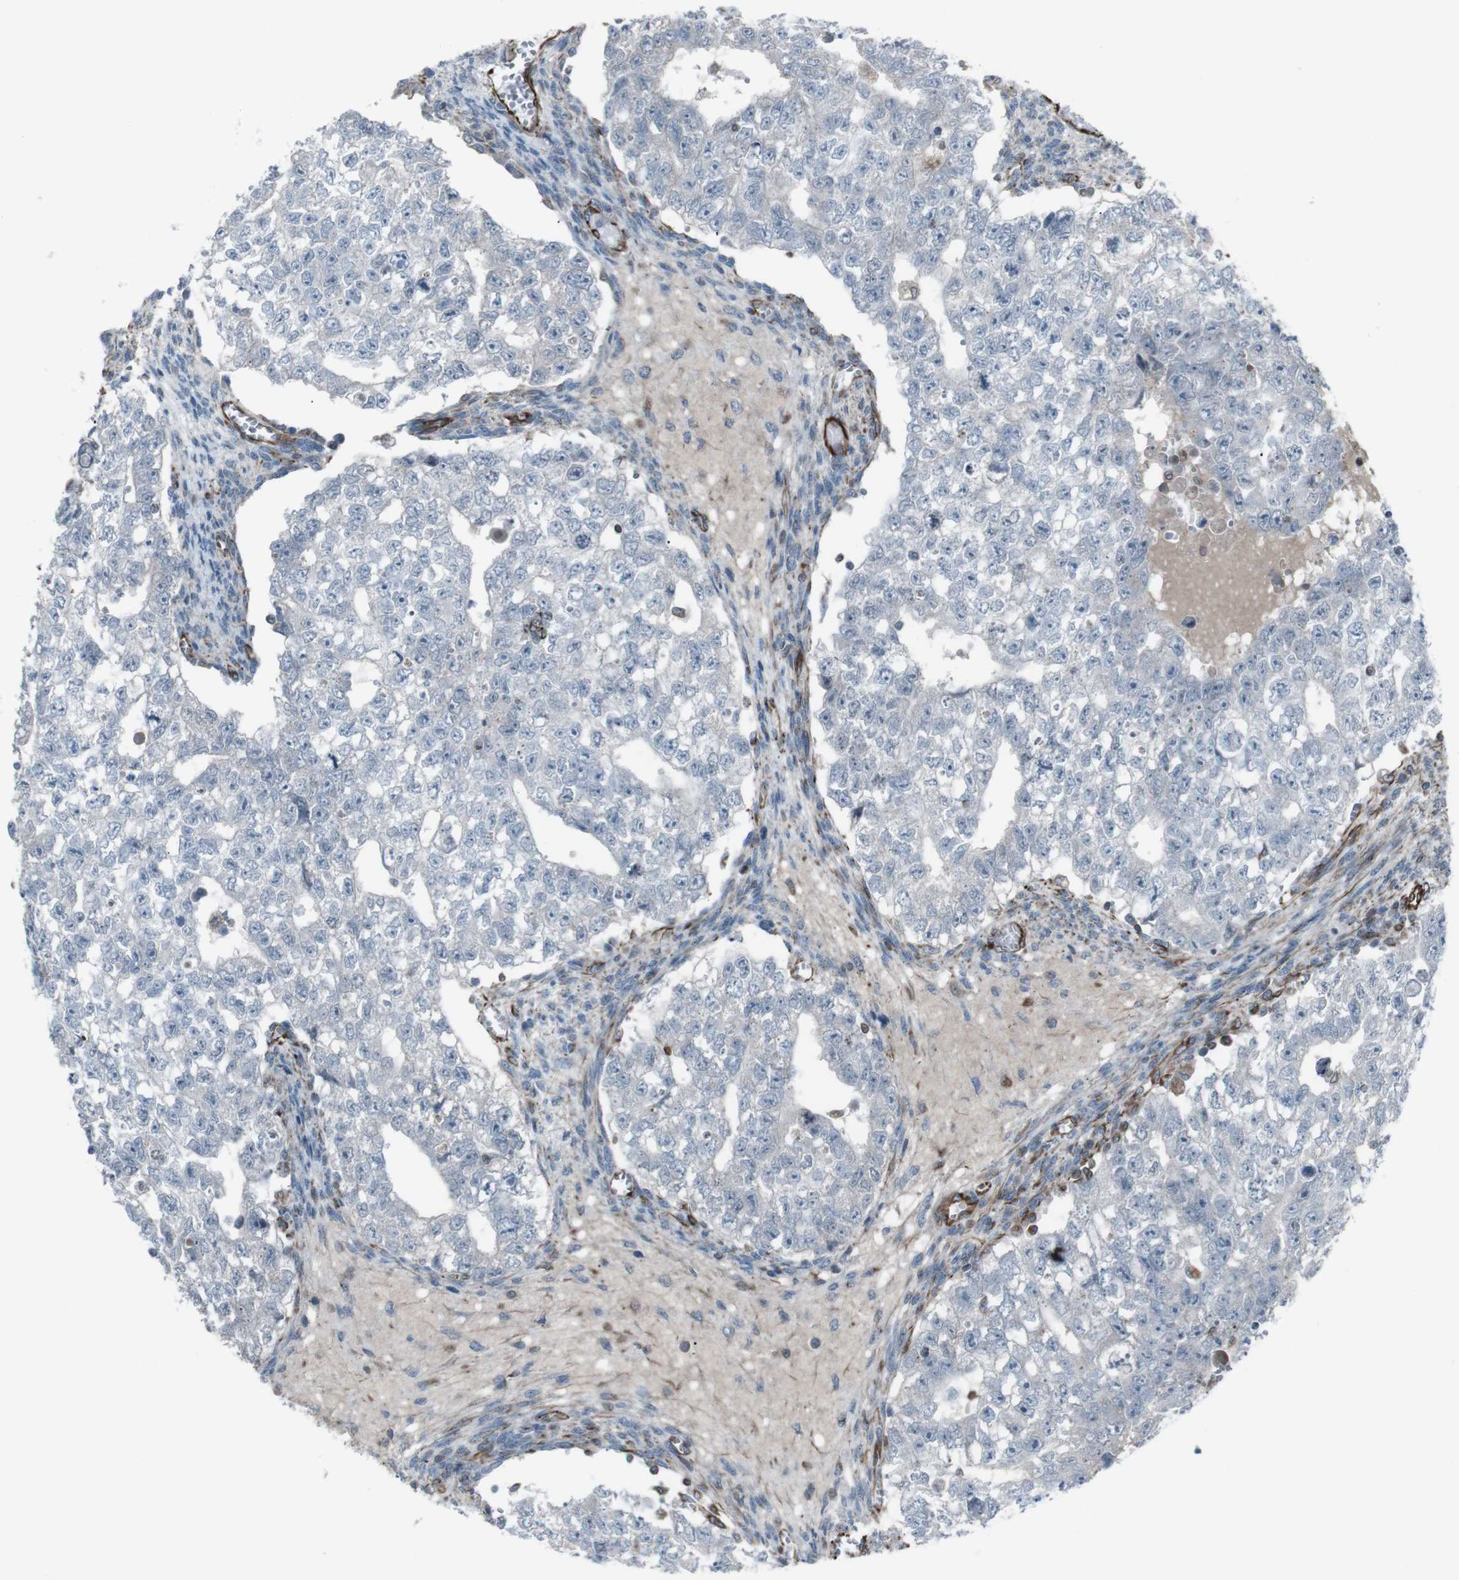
{"staining": {"intensity": "negative", "quantity": "none", "location": "none"}, "tissue": "testis cancer", "cell_type": "Tumor cells", "image_type": "cancer", "snomed": [{"axis": "morphology", "description": "Seminoma, NOS"}, {"axis": "morphology", "description": "Carcinoma, Embryonal, NOS"}, {"axis": "topography", "description": "Testis"}], "caption": "Tumor cells show no significant protein expression in testis cancer (embryonal carcinoma).", "gene": "TMEM141", "patient": {"sex": "male", "age": 38}}